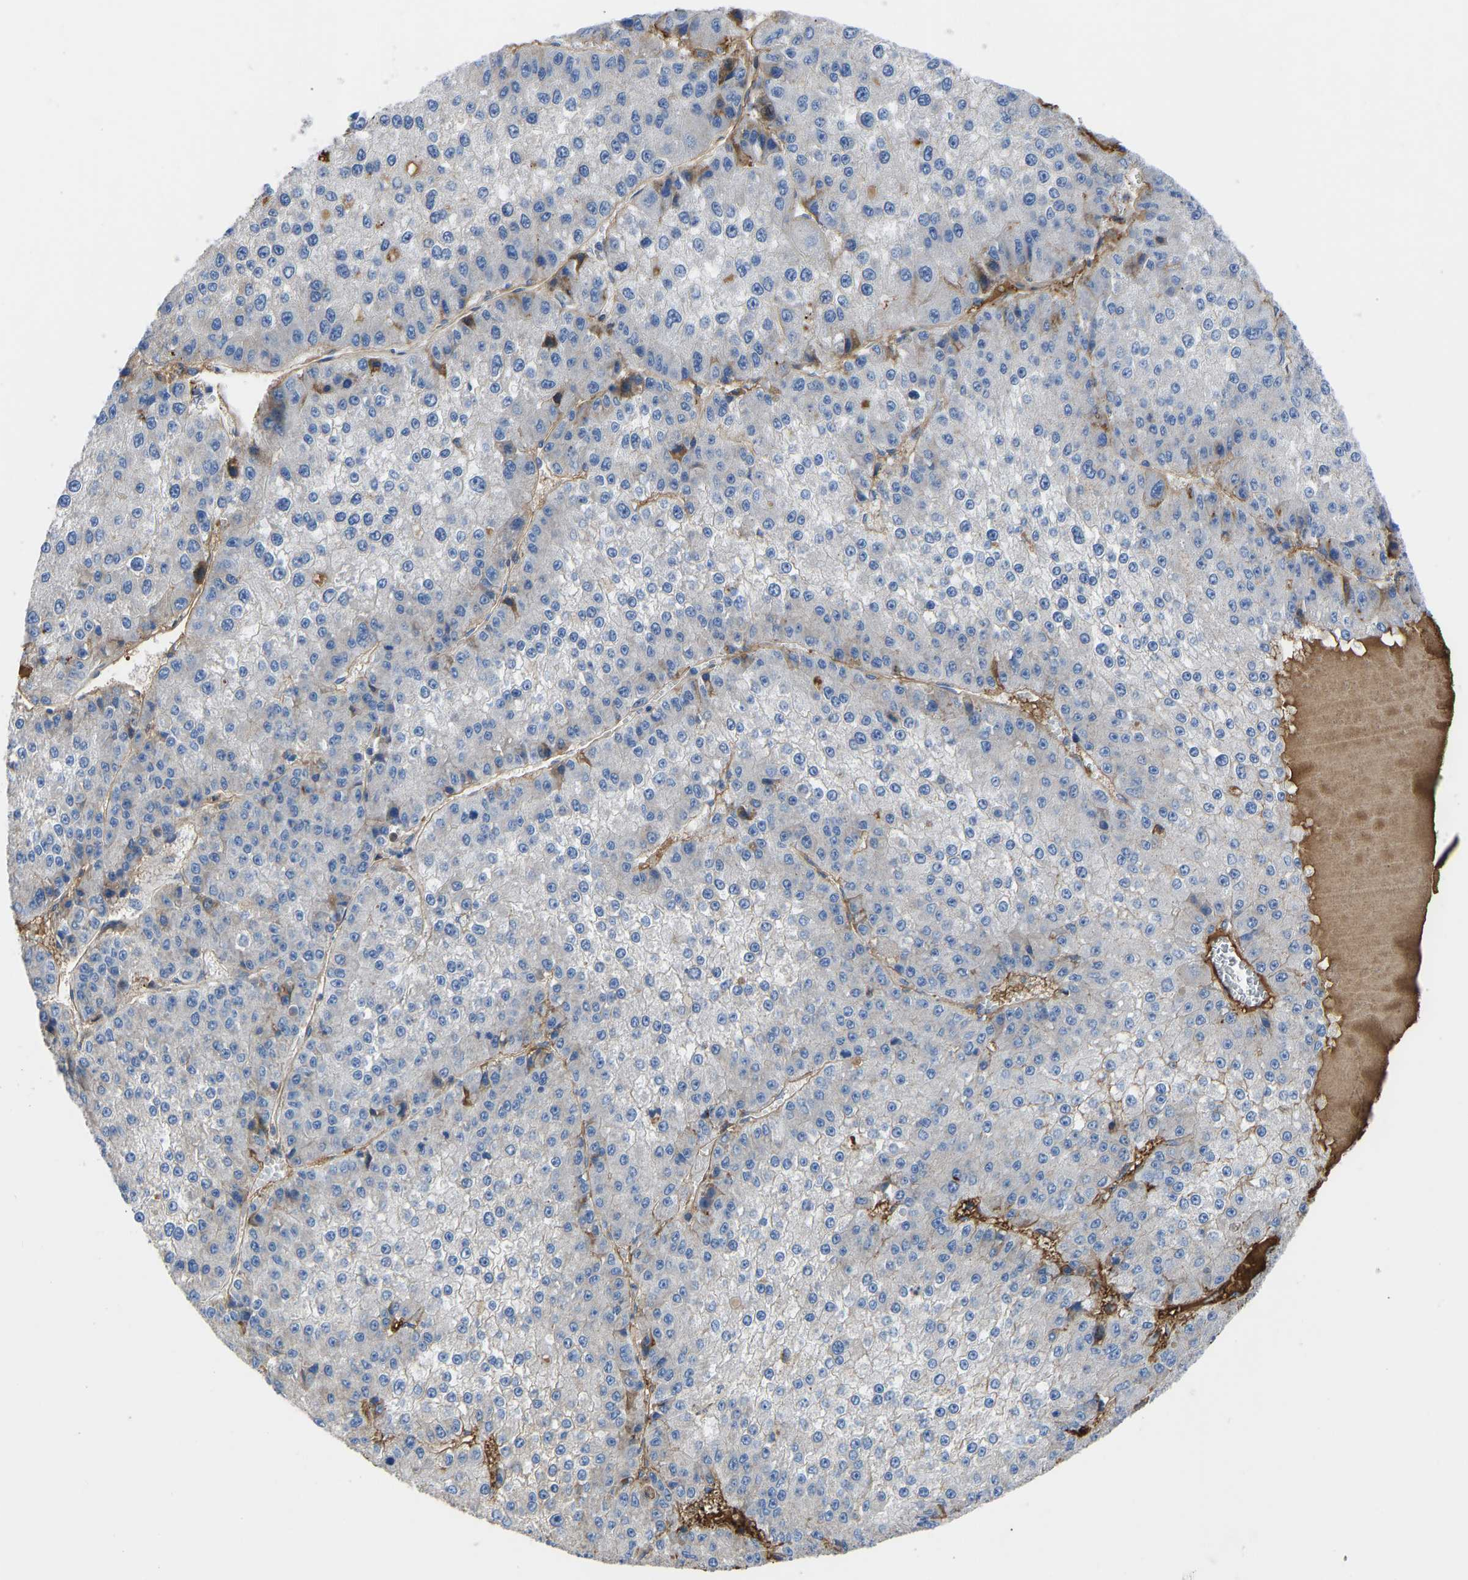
{"staining": {"intensity": "negative", "quantity": "none", "location": "none"}, "tissue": "liver cancer", "cell_type": "Tumor cells", "image_type": "cancer", "snomed": [{"axis": "morphology", "description": "Carcinoma, Hepatocellular, NOS"}, {"axis": "topography", "description": "Liver"}], "caption": "Immunohistochemistry (IHC) of liver hepatocellular carcinoma displays no staining in tumor cells. (DAB IHC with hematoxylin counter stain).", "gene": "HSPG2", "patient": {"sex": "female", "age": 73}}